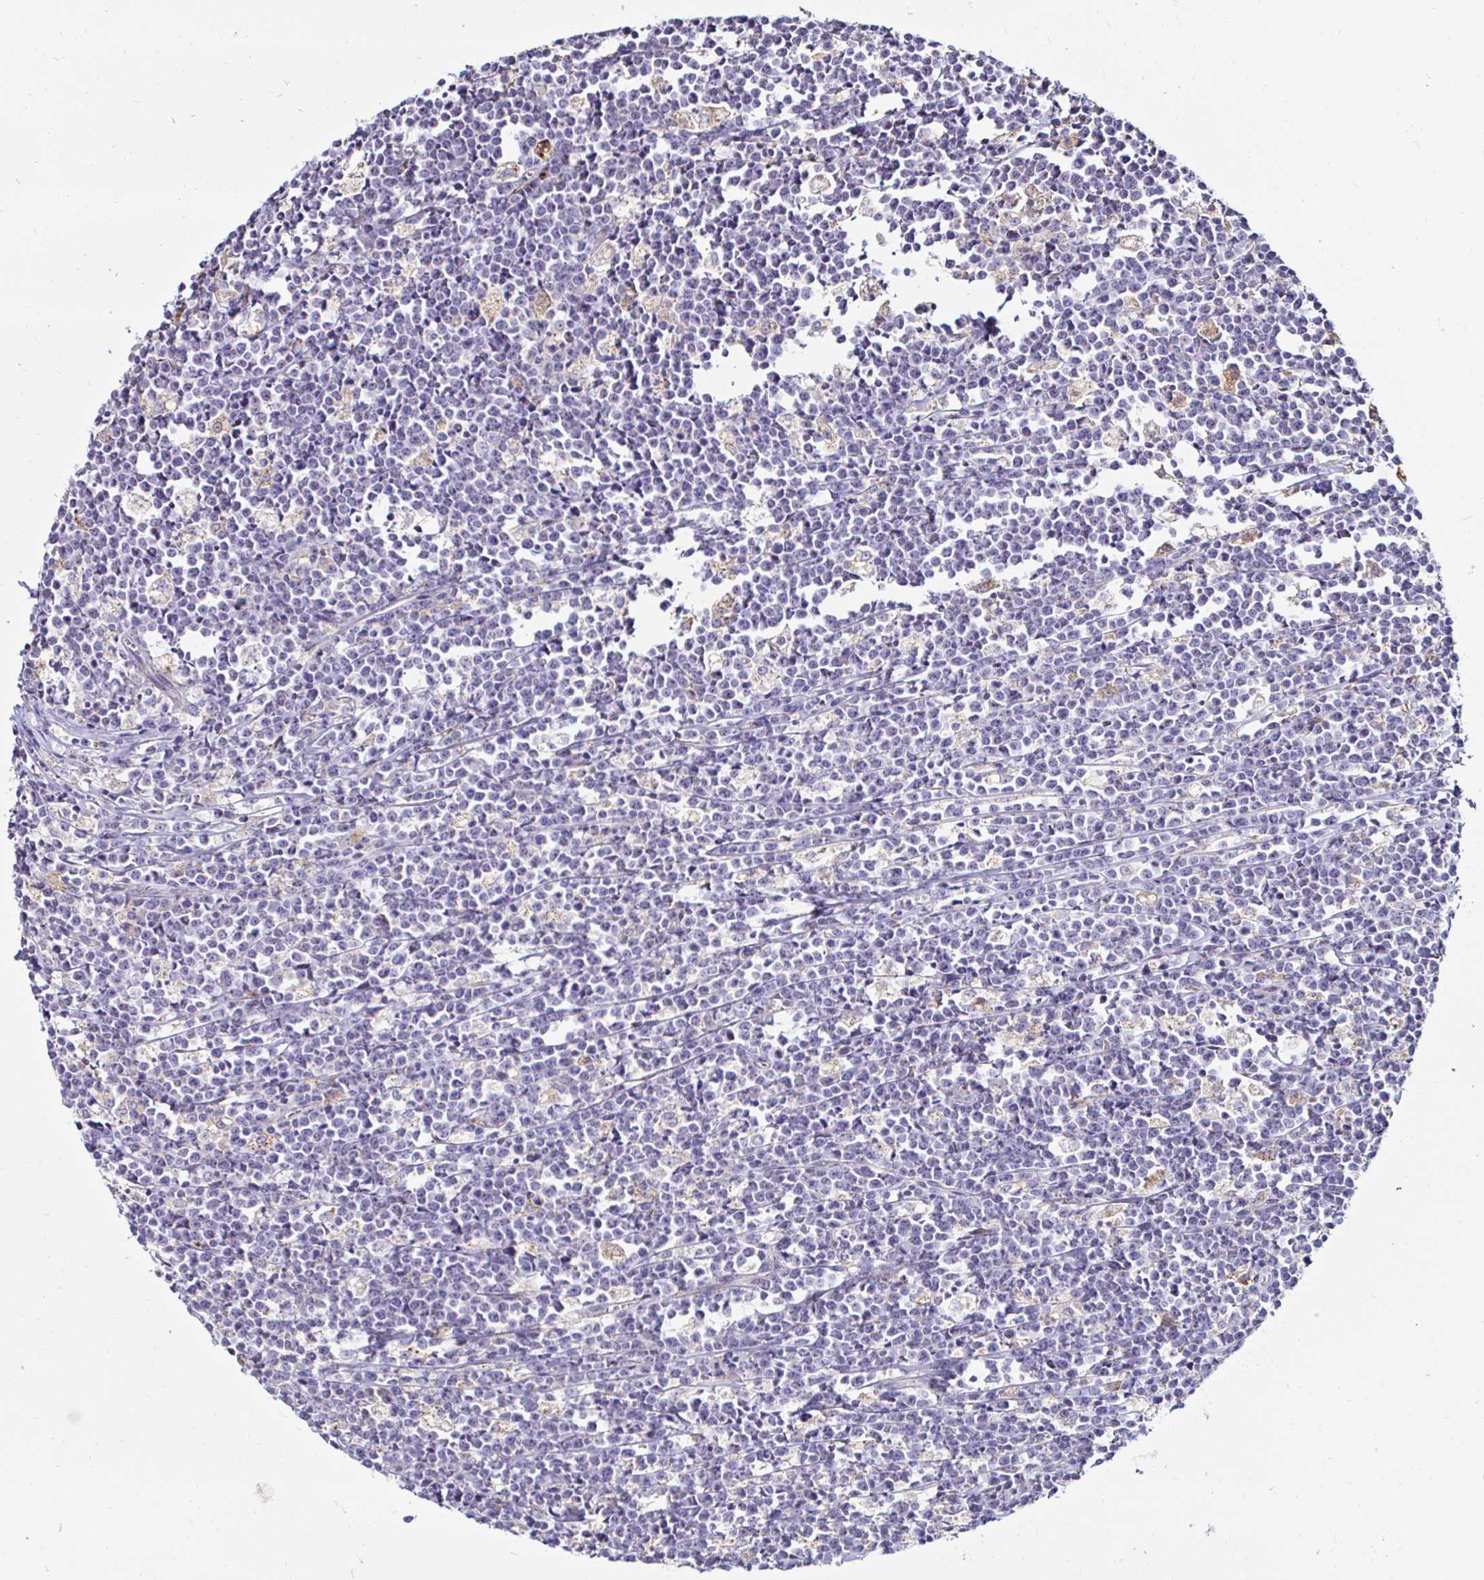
{"staining": {"intensity": "negative", "quantity": "none", "location": "none"}, "tissue": "lymphoma", "cell_type": "Tumor cells", "image_type": "cancer", "snomed": [{"axis": "morphology", "description": "Malignant lymphoma, non-Hodgkin's type, High grade"}, {"axis": "topography", "description": "Small intestine"}], "caption": "Protein analysis of lymphoma reveals no significant expression in tumor cells.", "gene": "GALNS", "patient": {"sex": "female", "age": 56}}